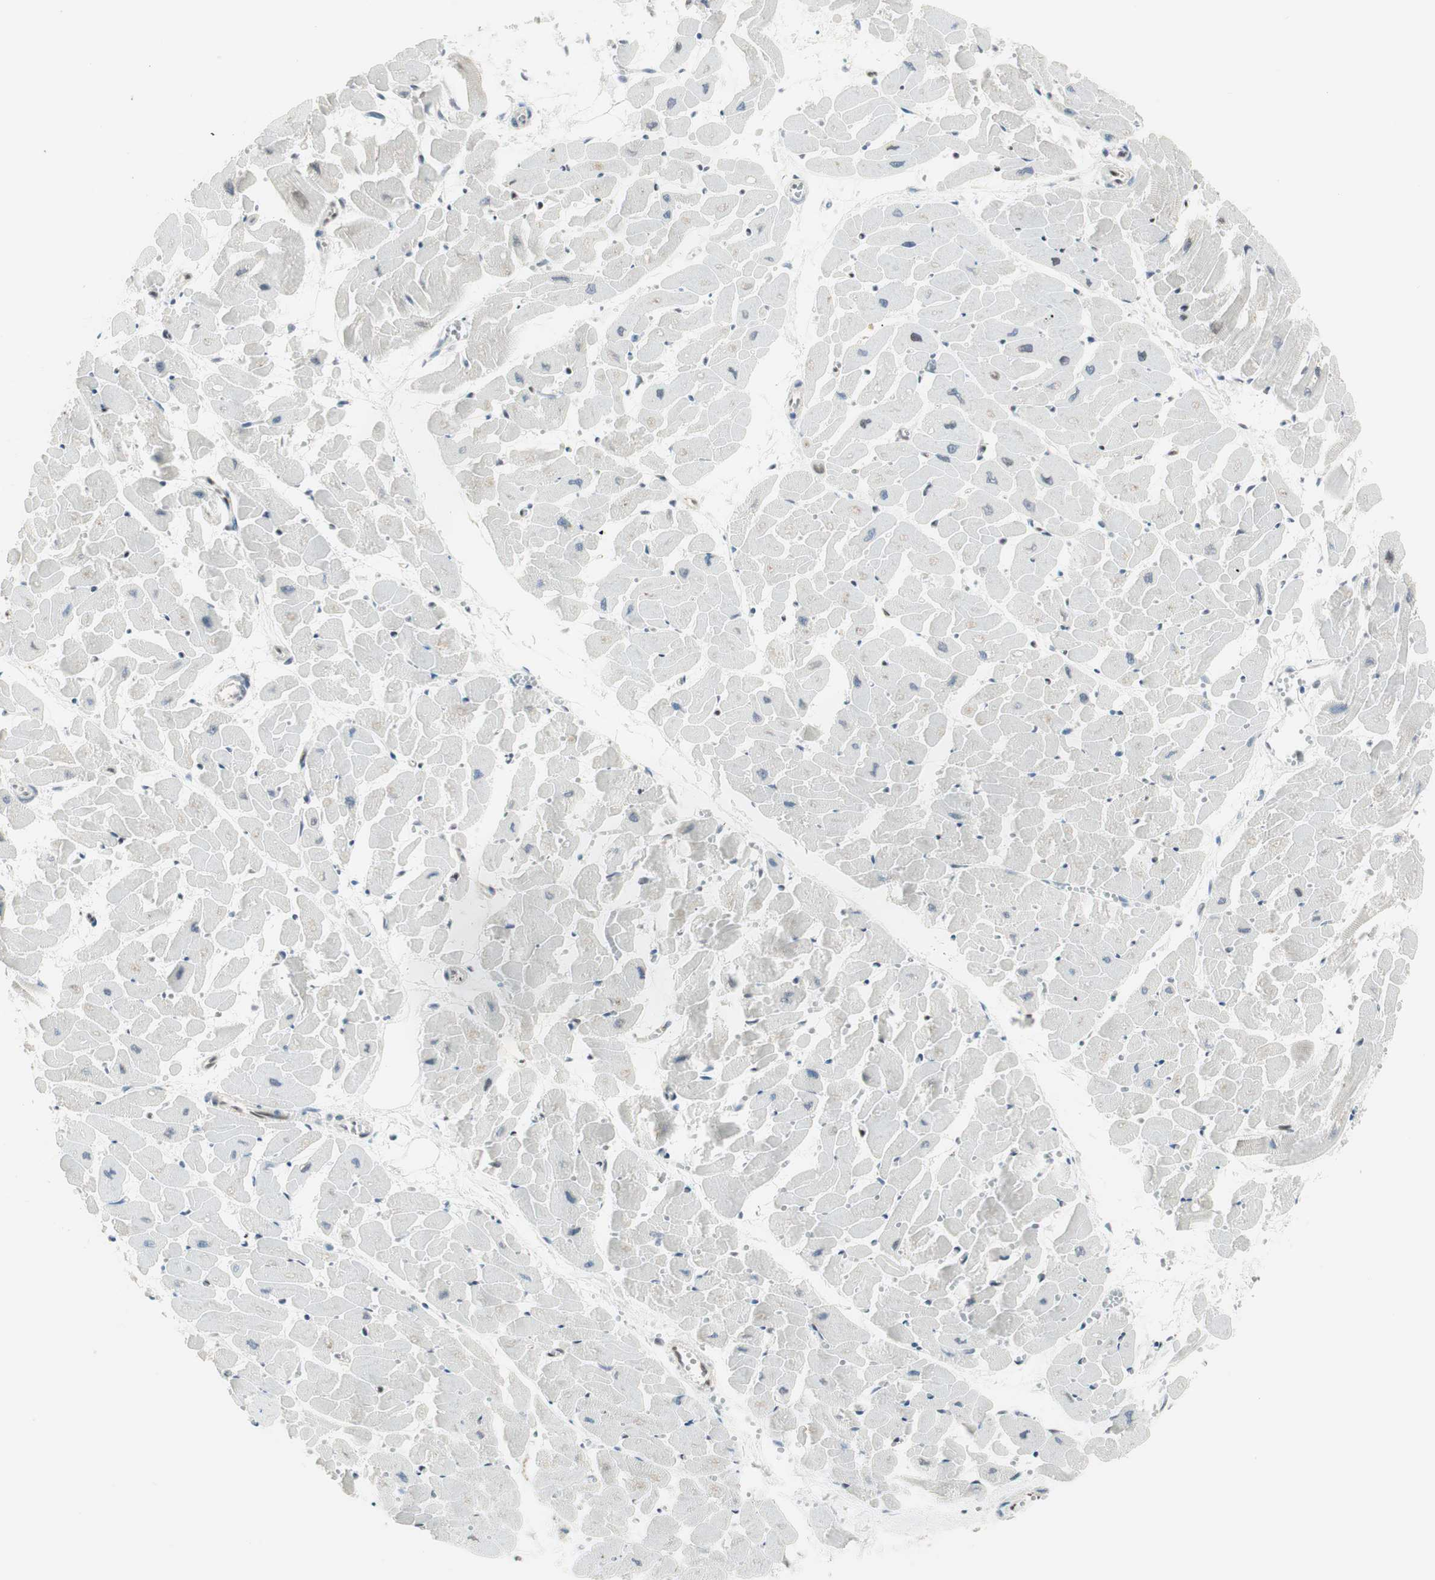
{"staining": {"intensity": "weak", "quantity": "25%-75%", "location": "nuclear"}, "tissue": "heart muscle", "cell_type": "Cardiomyocytes", "image_type": "normal", "snomed": [{"axis": "morphology", "description": "Normal tissue, NOS"}, {"axis": "topography", "description": "Heart"}], "caption": "A low amount of weak nuclear positivity is seen in about 25%-75% of cardiomyocytes in benign heart muscle. (IHC, brightfield microscopy, high magnification).", "gene": "ZBTB17", "patient": {"sex": "female", "age": 19}}